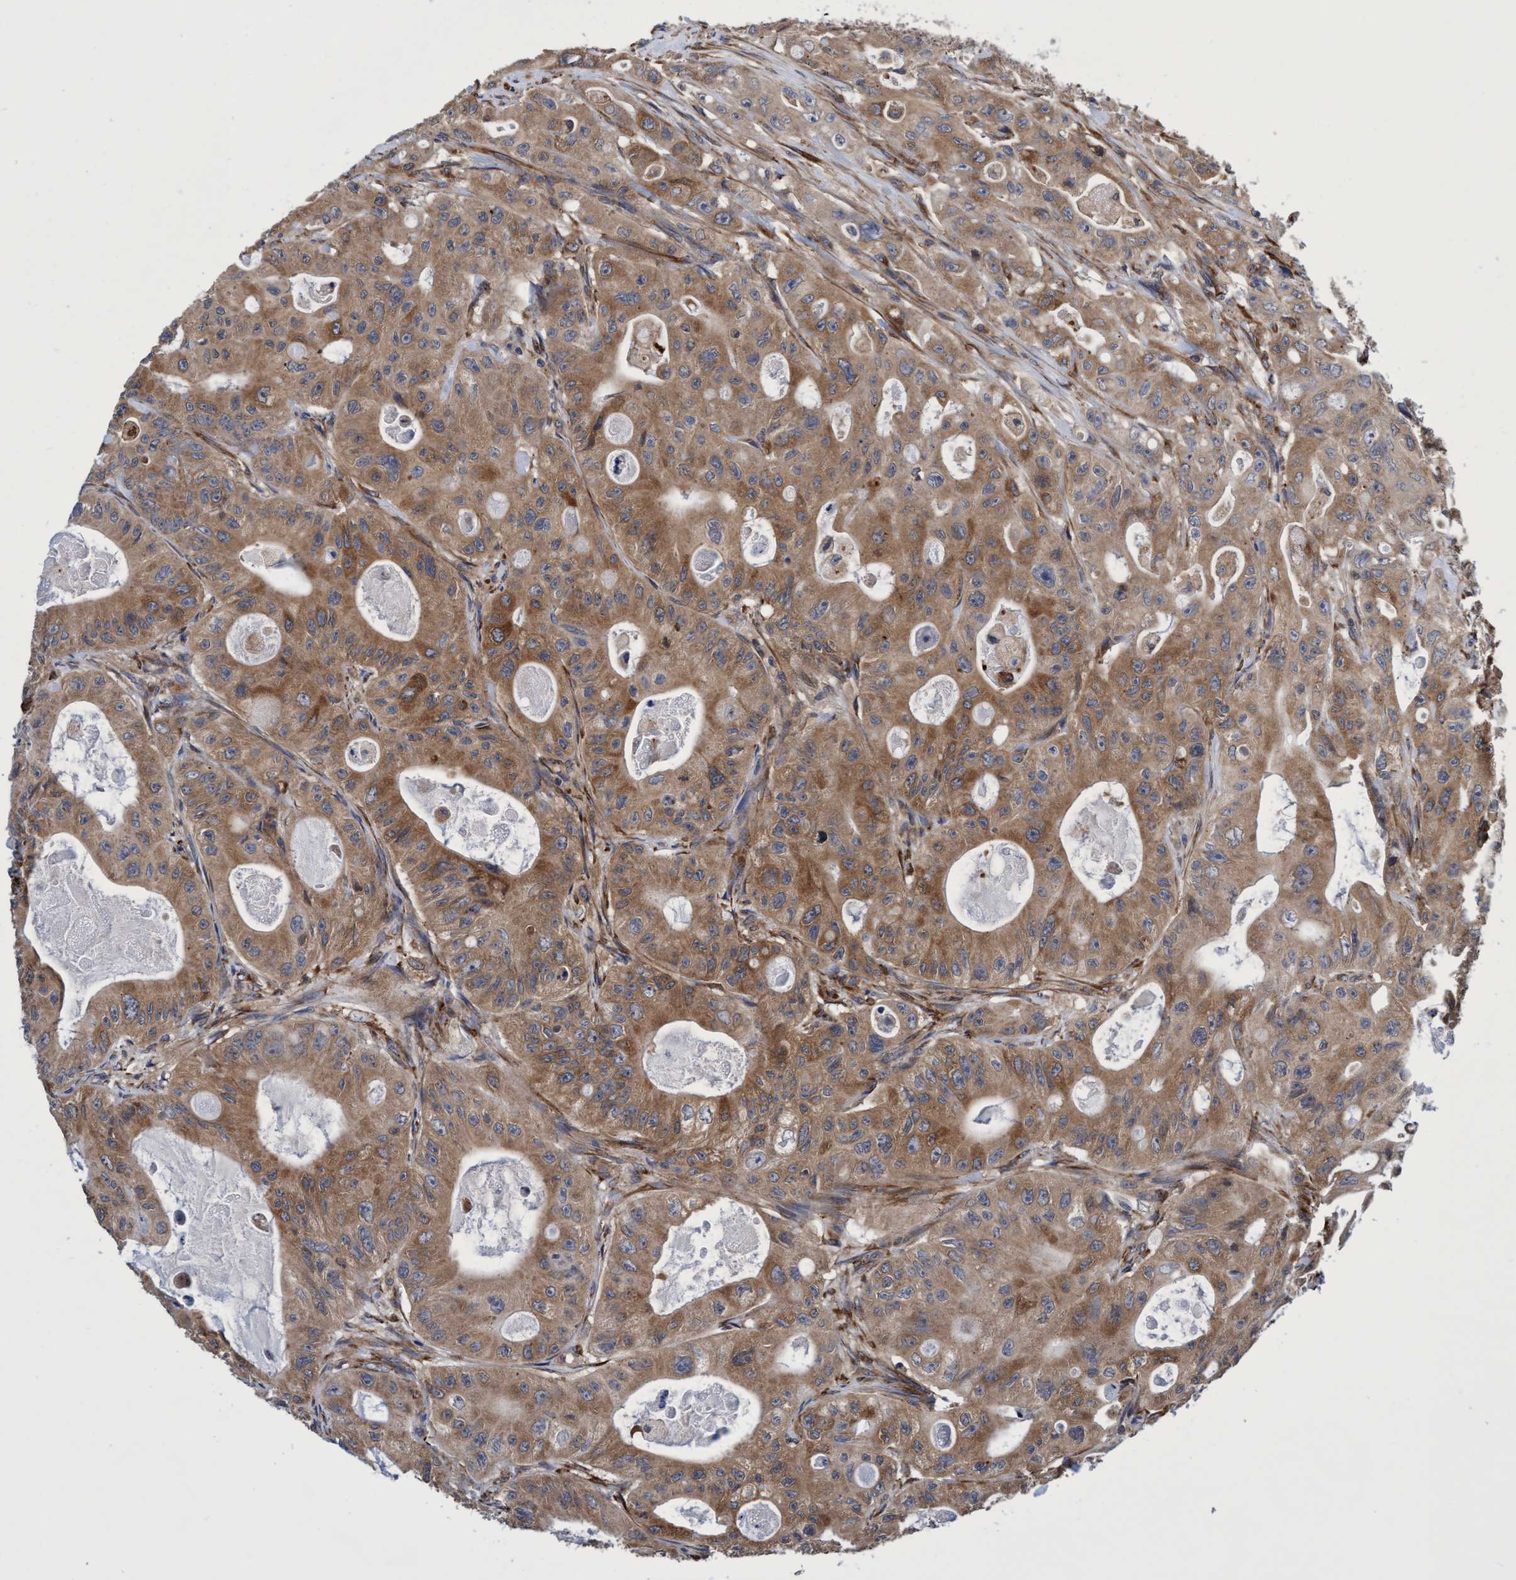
{"staining": {"intensity": "moderate", "quantity": ">75%", "location": "cytoplasmic/membranous"}, "tissue": "colorectal cancer", "cell_type": "Tumor cells", "image_type": "cancer", "snomed": [{"axis": "morphology", "description": "Adenocarcinoma, NOS"}, {"axis": "topography", "description": "Colon"}], "caption": "IHC of colorectal cancer reveals medium levels of moderate cytoplasmic/membranous positivity in approximately >75% of tumor cells.", "gene": "CALCOCO2", "patient": {"sex": "female", "age": 46}}